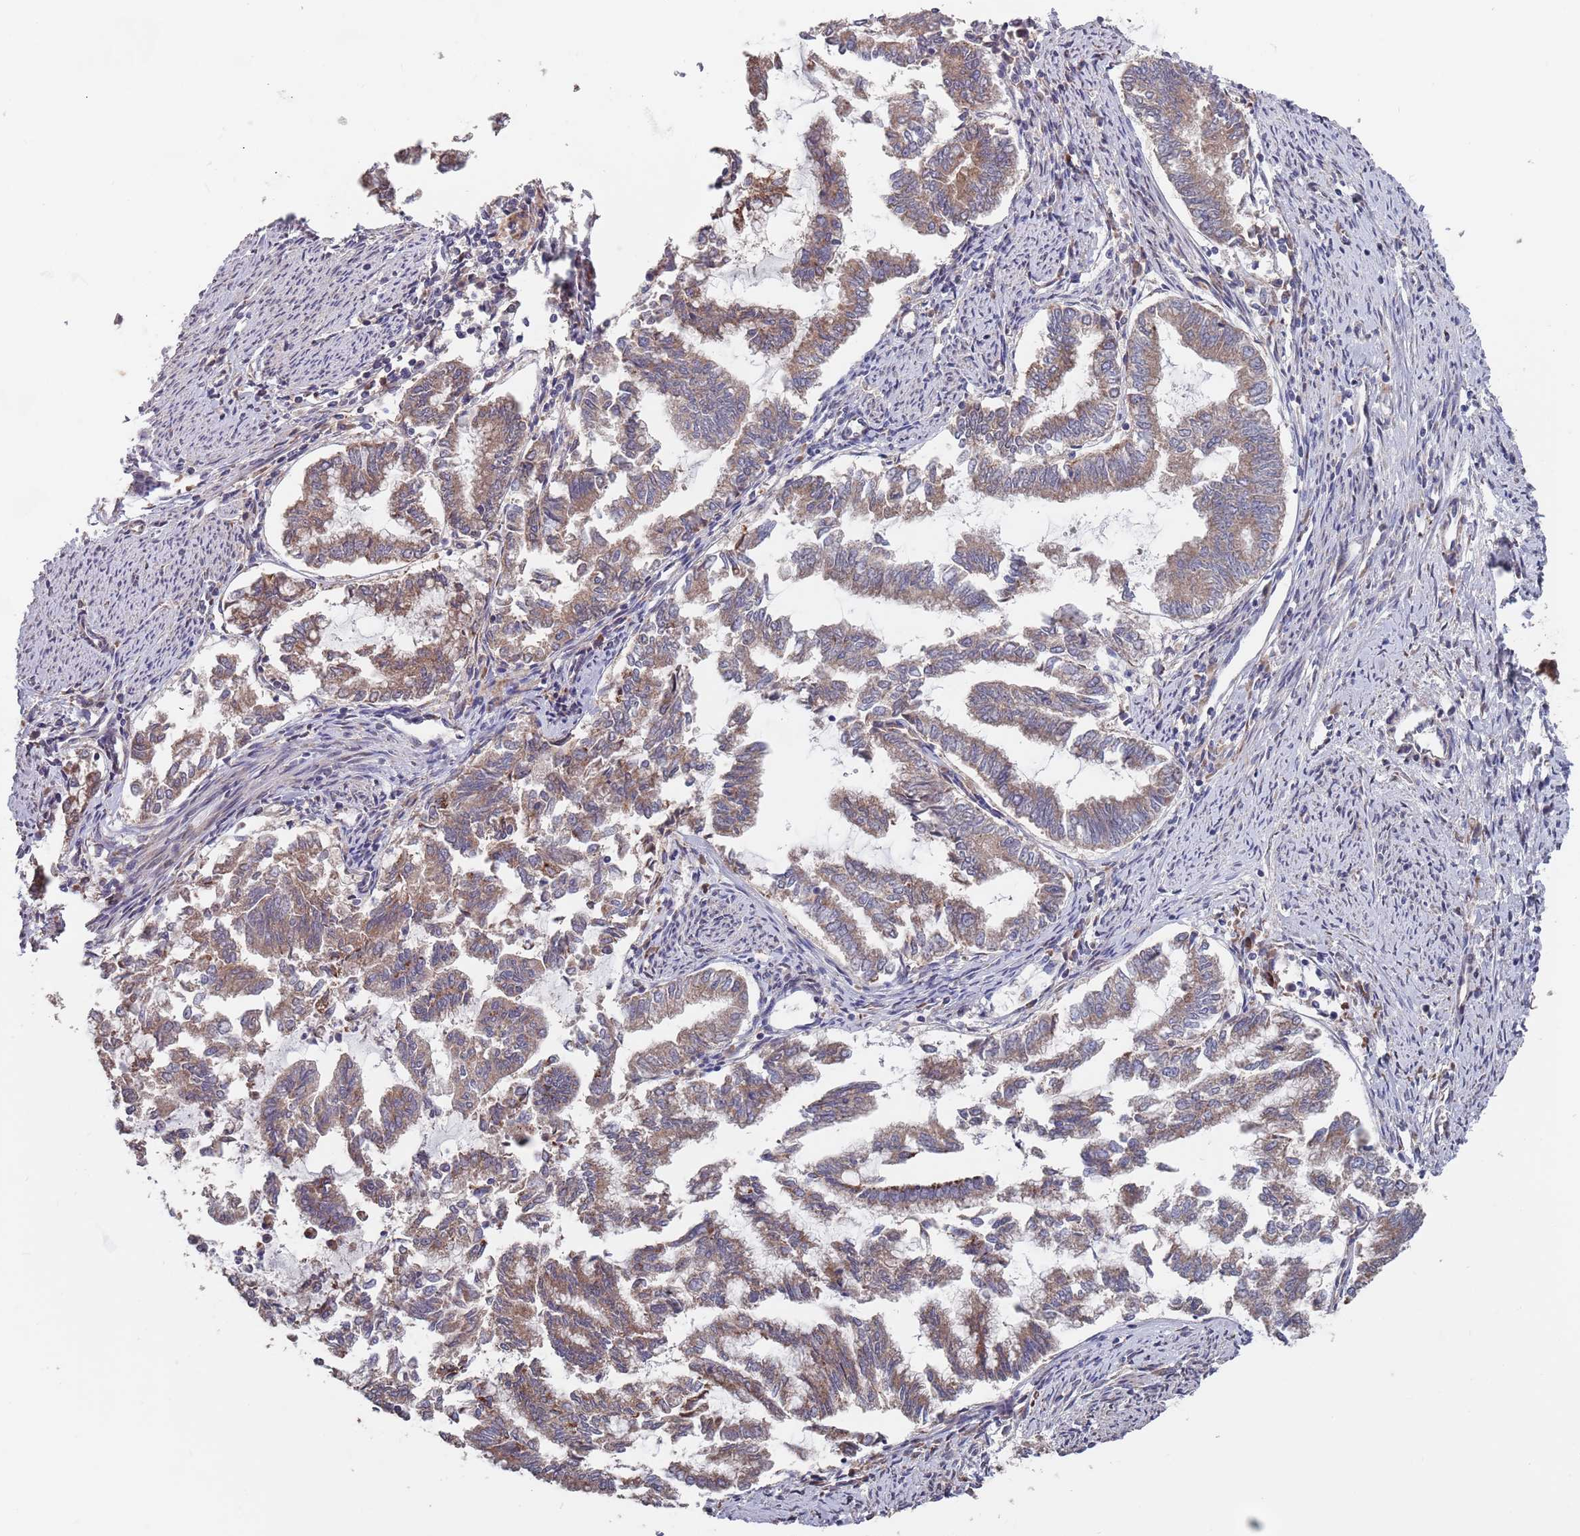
{"staining": {"intensity": "moderate", "quantity": ">75%", "location": "cytoplasmic/membranous"}, "tissue": "endometrial cancer", "cell_type": "Tumor cells", "image_type": "cancer", "snomed": [{"axis": "morphology", "description": "Adenocarcinoma, NOS"}, {"axis": "topography", "description": "Endometrium"}], "caption": "Immunohistochemistry (DAB (3,3'-diaminobenzidine)) staining of endometrial adenocarcinoma shows moderate cytoplasmic/membranous protein staining in approximately >75% of tumor cells.", "gene": "UNC45A", "patient": {"sex": "female", "age": 79}}